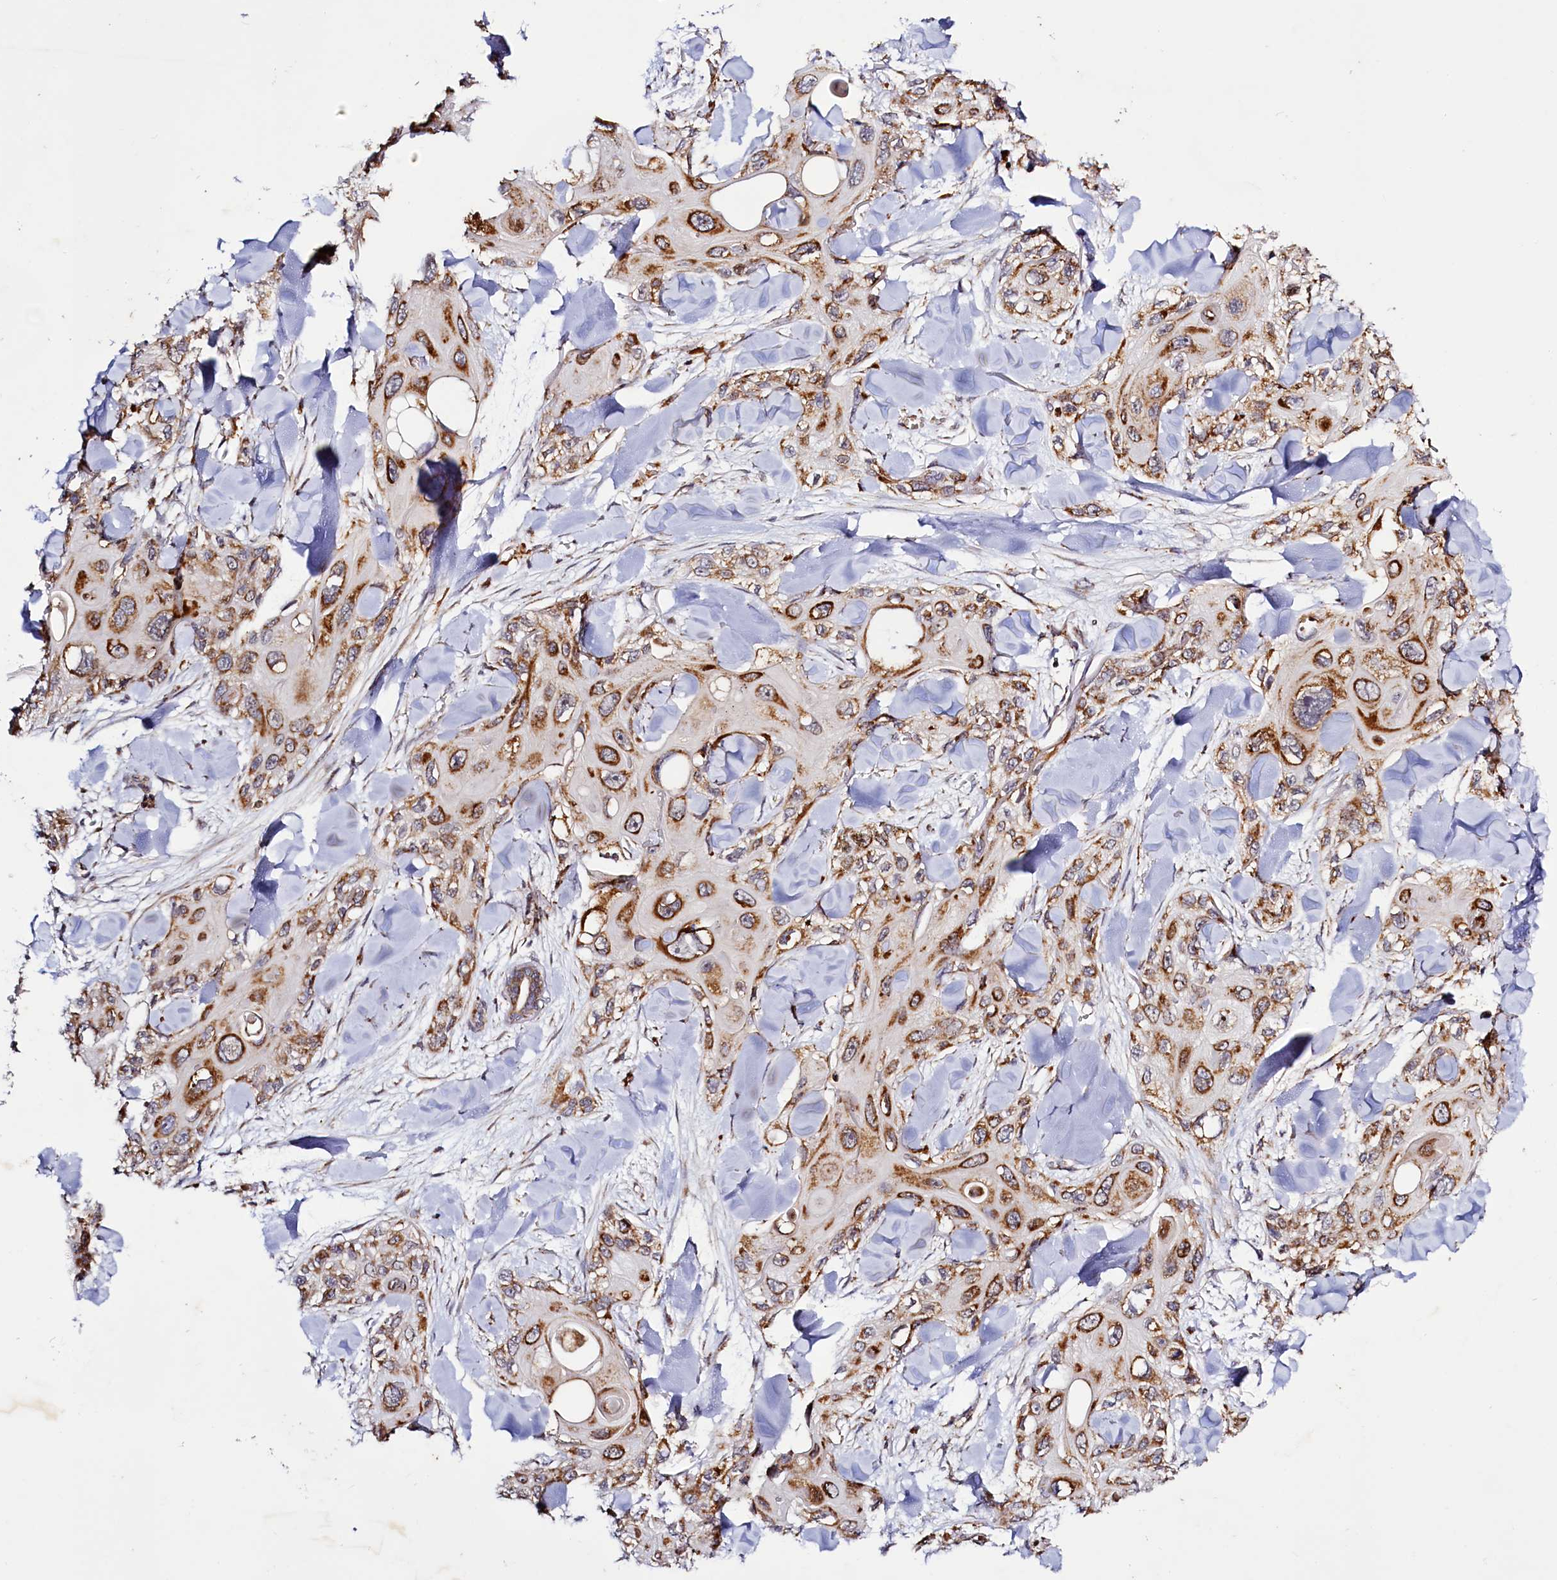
{"staining": {"intensity": "strong", "quantity": ">75%", "location": "cytoplasmic/membranous"}, "tissue": "skin cancer", "cell_type": "Tumor cells", "image_type": "cancer", "snomed": [{"axis": "morphology", "description": "Normal tissue, NOS"}, {"axis": "morphology", "description": "Squamous cell carcinoma, NOS"}, {"axis": "topography", "description": "Skin"}], "caption": "Immunohistochemistry micrograph of human skin cancer stained for a protein (brown), which displays high levels of strong cytoplasmic/membranous staining in approximately >75% of tumor cells.", "gene": "DYNC2H1", "patient": {"sex": "male", "age": 72}}